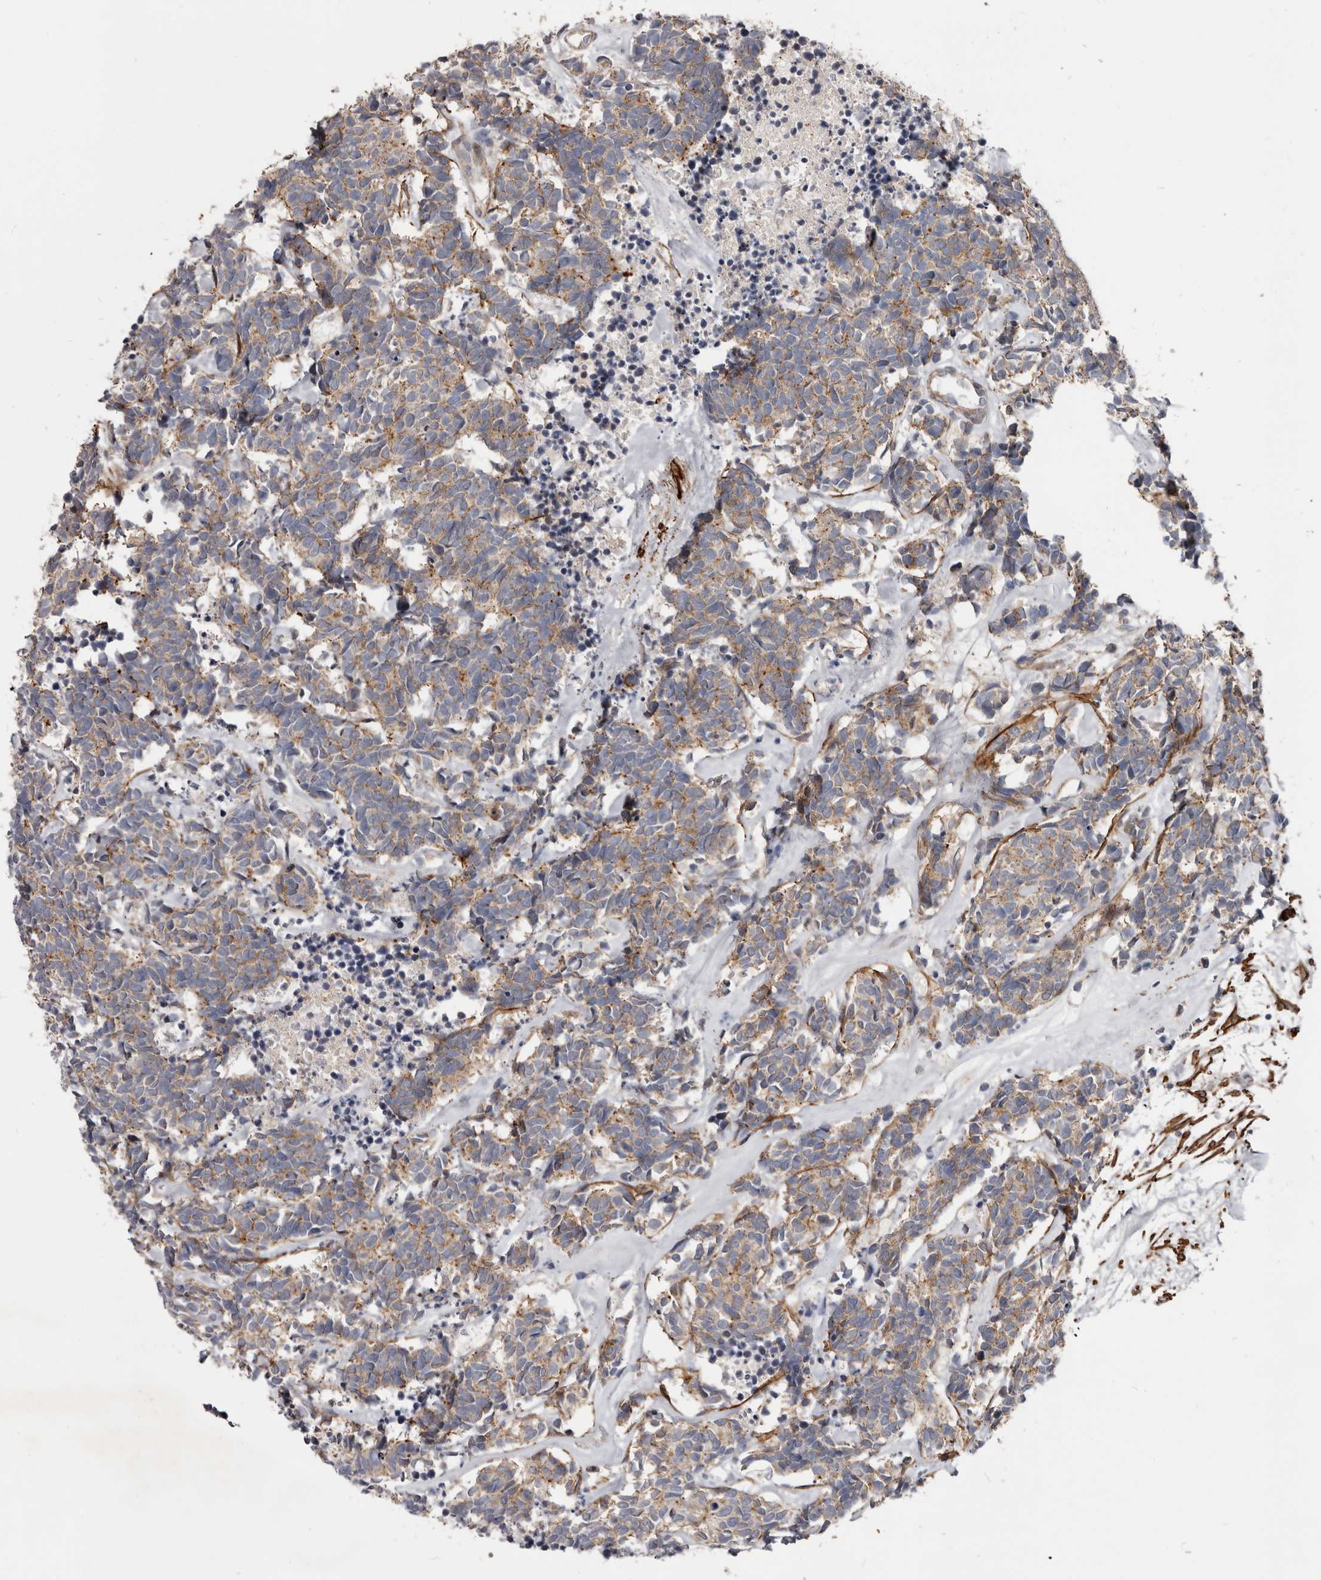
{"staining": {"intensity": "weak", "quantity": ">75%", "location": "cytoplasmic/membranous"}, "tissue": "carcinoid", "cell_type": "Tumor cells", "image_type": "cancer", "snomed": [{"axis": "morphology", "description": "Carcinoma, NOS"}, {"axis": "morphology", "description": "Carcinoid, malignant, NOS"}, {"axis": "topography", "description": "Urinary bladder"}], "caption": "The immunohistochemical stain highlights weak cytoplasmic/membranous staining in tumor cells of carcinoma tissue.", "gene": "CGN", "patient": {"sex": "male", "age": 57}}